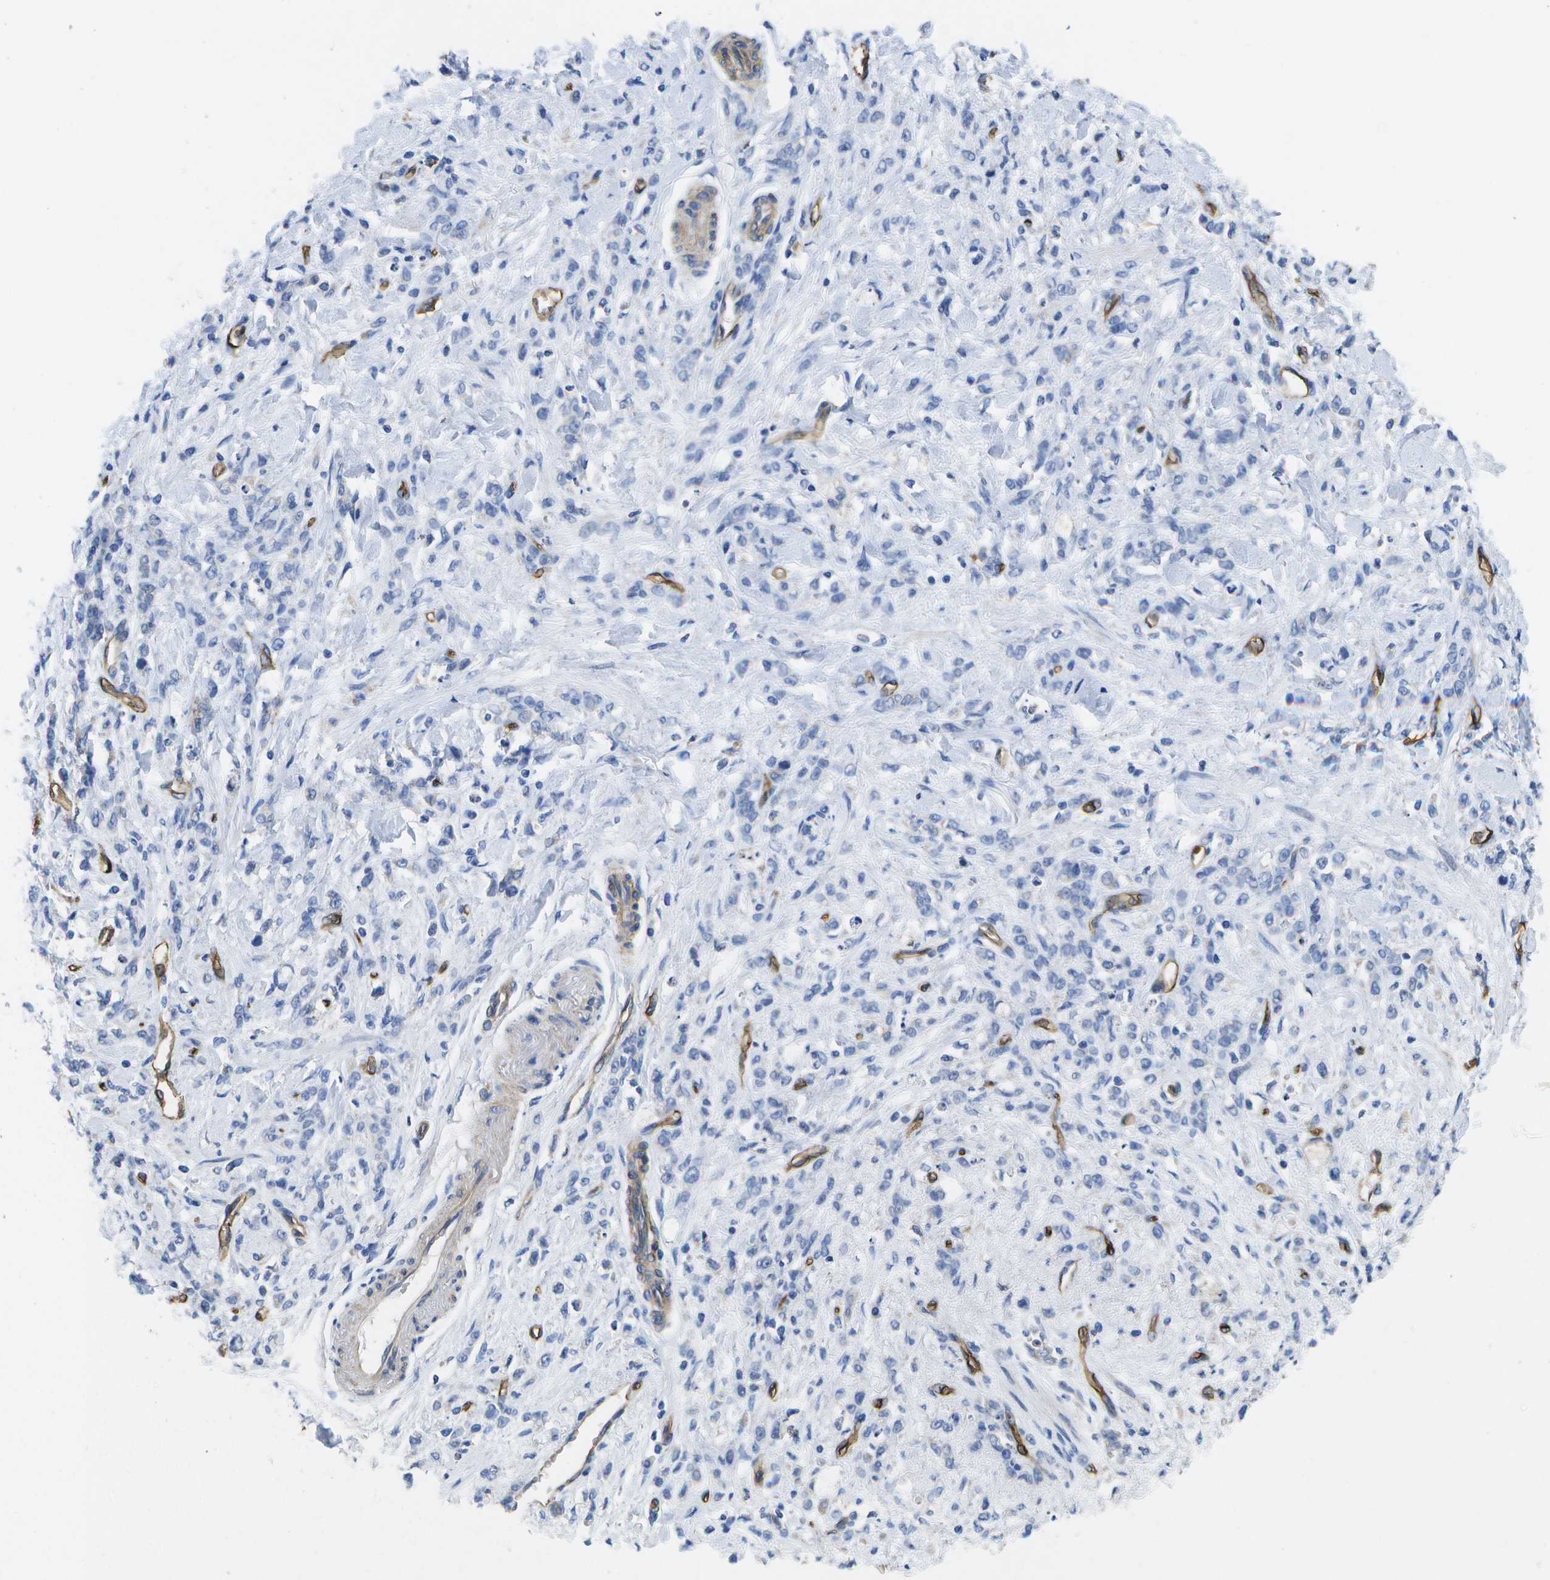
{"staining": {"intensity": "negative", "quantity": "none", "location": "none"}, "tissue": "stomach cancer", "cell_type": "Tumor cells", "image_type": "cancer", "snomed": [{"axis": "morphology", "description": "Normal tissue, NOS"}, {"axis": "morphology", "description": "Adenocarcinoma, NOS"}, {"axis": "topography", "description": "Stomach"}], "caption": "A histopathology image of human stomach adenocarcinoma is negative for staining in tumor cells.", "gene": "DYSF", "patient": {"sex": "male", "age": 82}}